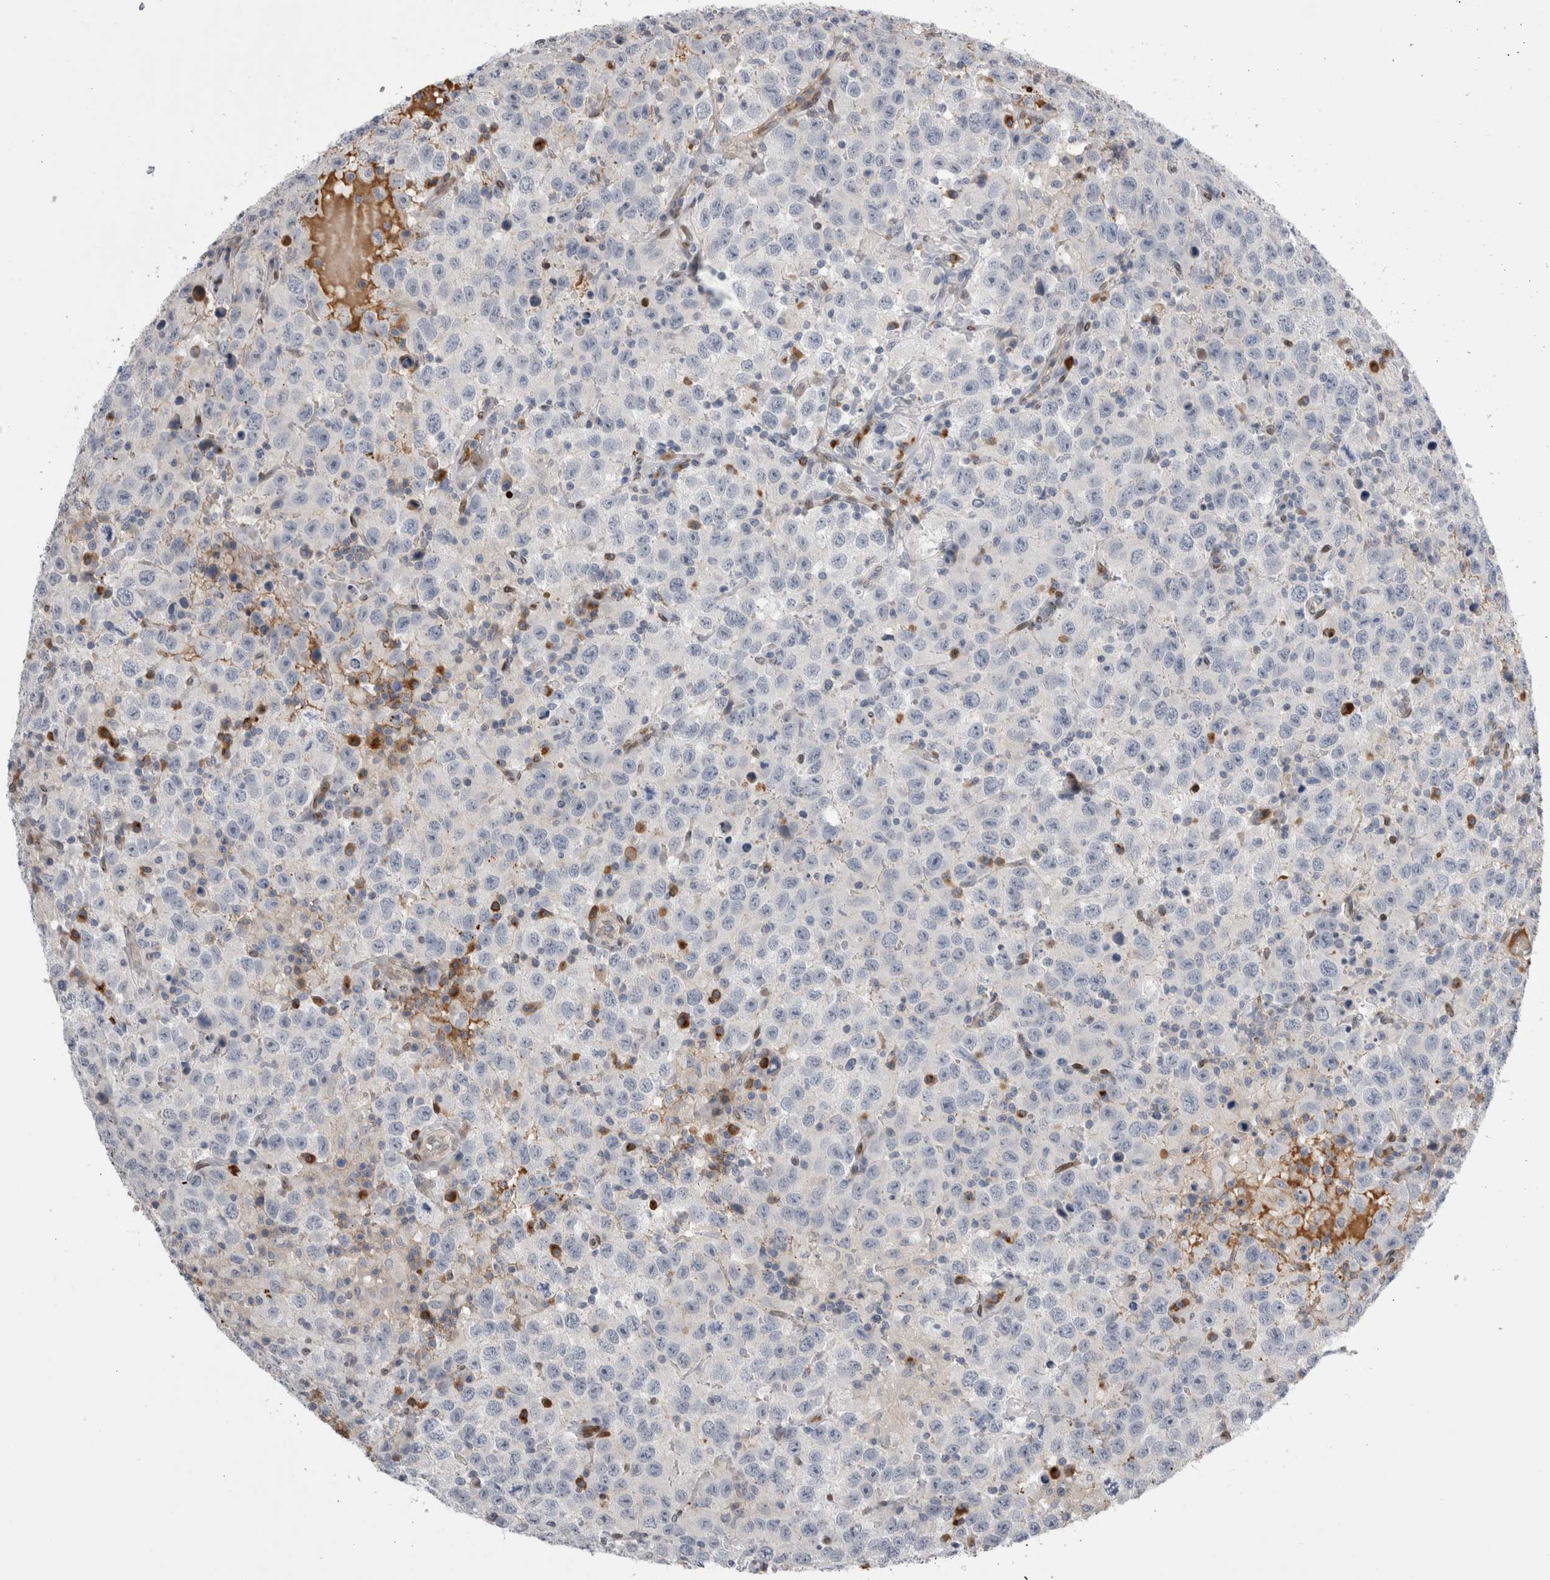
{"staining": {"intensity": "negative", "quantity": "none", "location": "none"}, "tissue": "testis cancer", "cell_type": "Tumor cells", "image_type": "cancer", "snomed": [{"axis": "morphology", "description": "Seminoma, NOS"}, {"axis": "topography", "description": "Testis"}], "caption": "The micrograph shows no significant expression in tumor cells of testis cancer (seminoma).", "gene": "DMTN", "patient": {"sex": "male", "age": 41}}